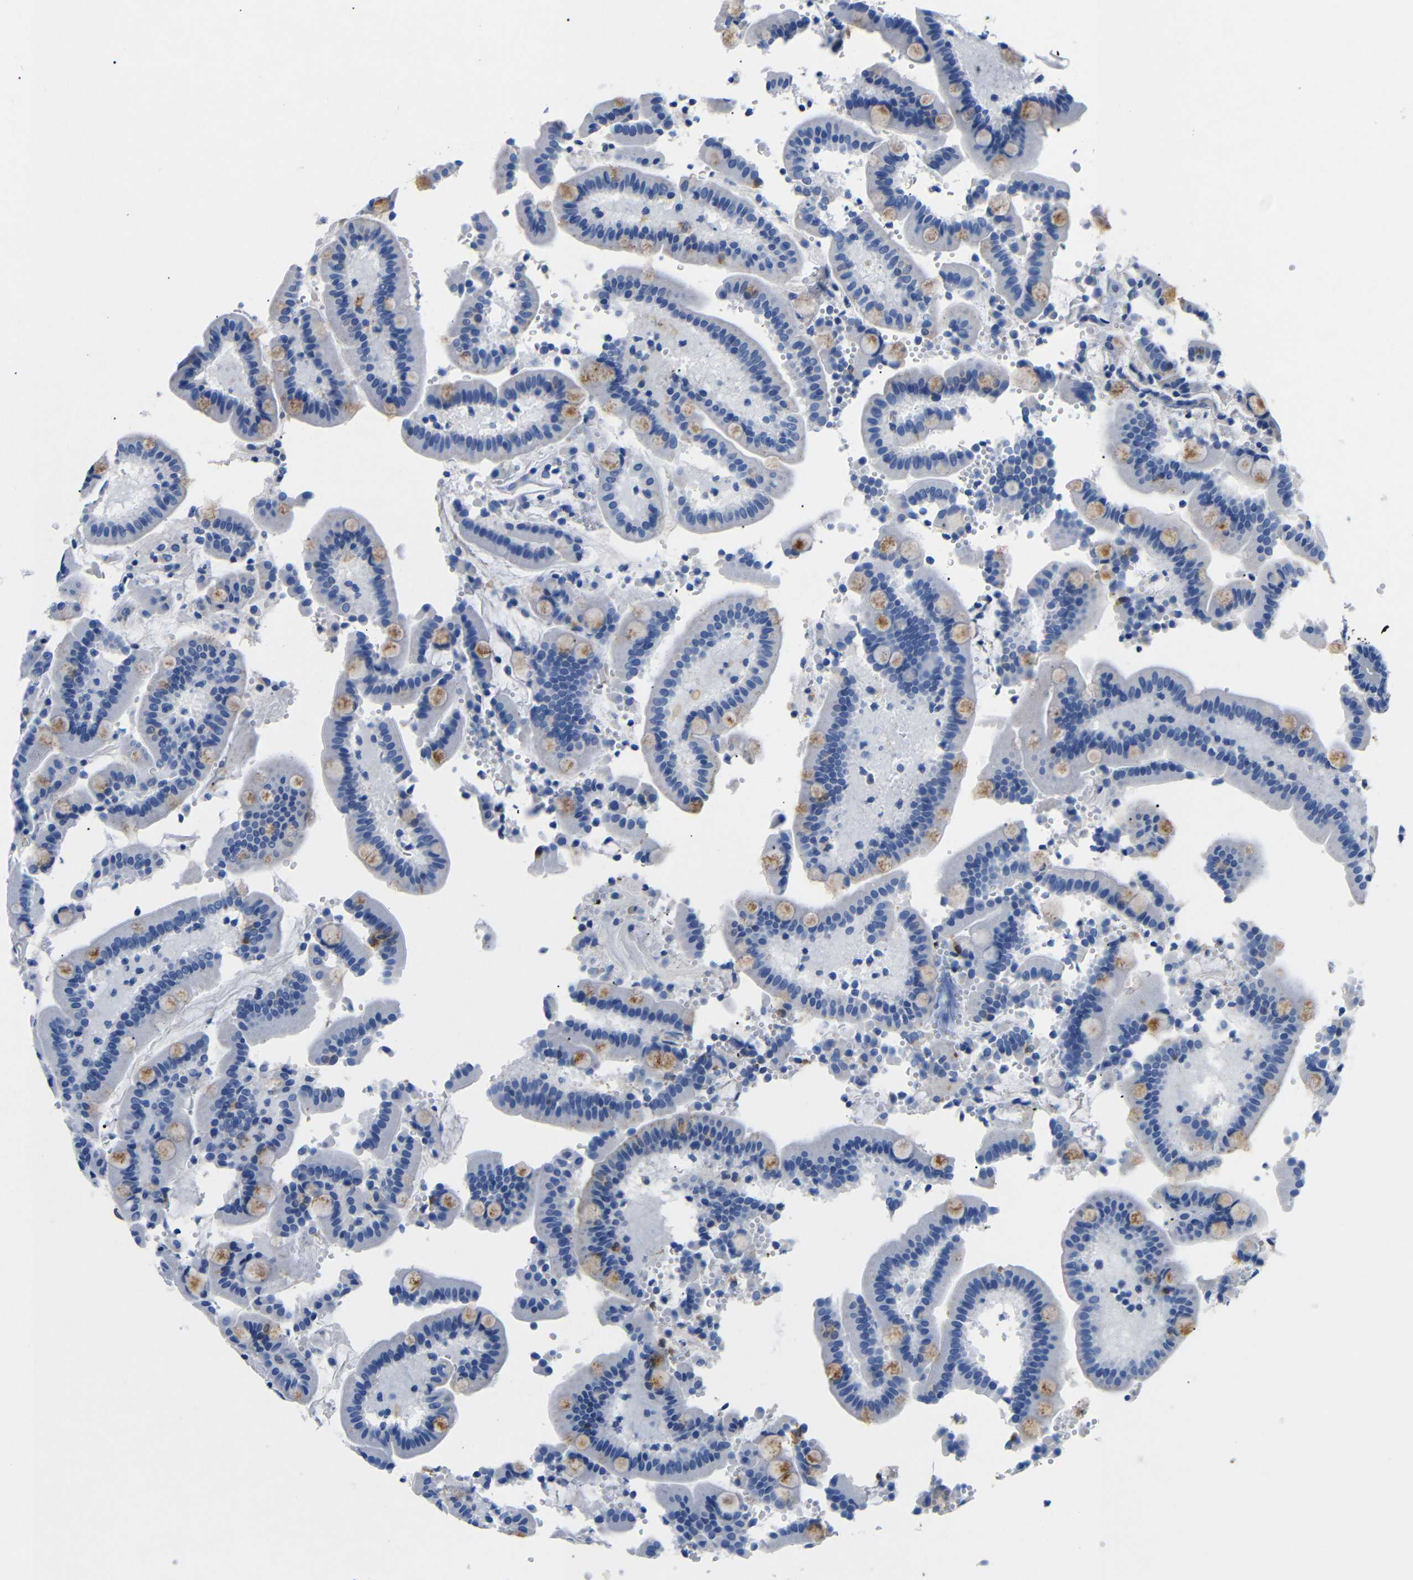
{"staining": {"intensity": "moderate", "quantity": "<25%", "location": "cytoplasmic/membranous"}, "tissue": "duodenum", "cell_type": "Glandular cells", "image_type": "normal", "snomed": [{"axis": "morphology", "description": "Normal tissue, NOS"}, {"axis": "topography", "description": "Small intestine, NOS"}], "caption": "Immunohistochemistry (DAB) staining of unremarkable human duodenum displays moderate cytoplasmic/membranous protein positivity in approximately <25% of glandular cells.", "gene": "SDCBP", "patient": {"sex": "female", "age": 71}}